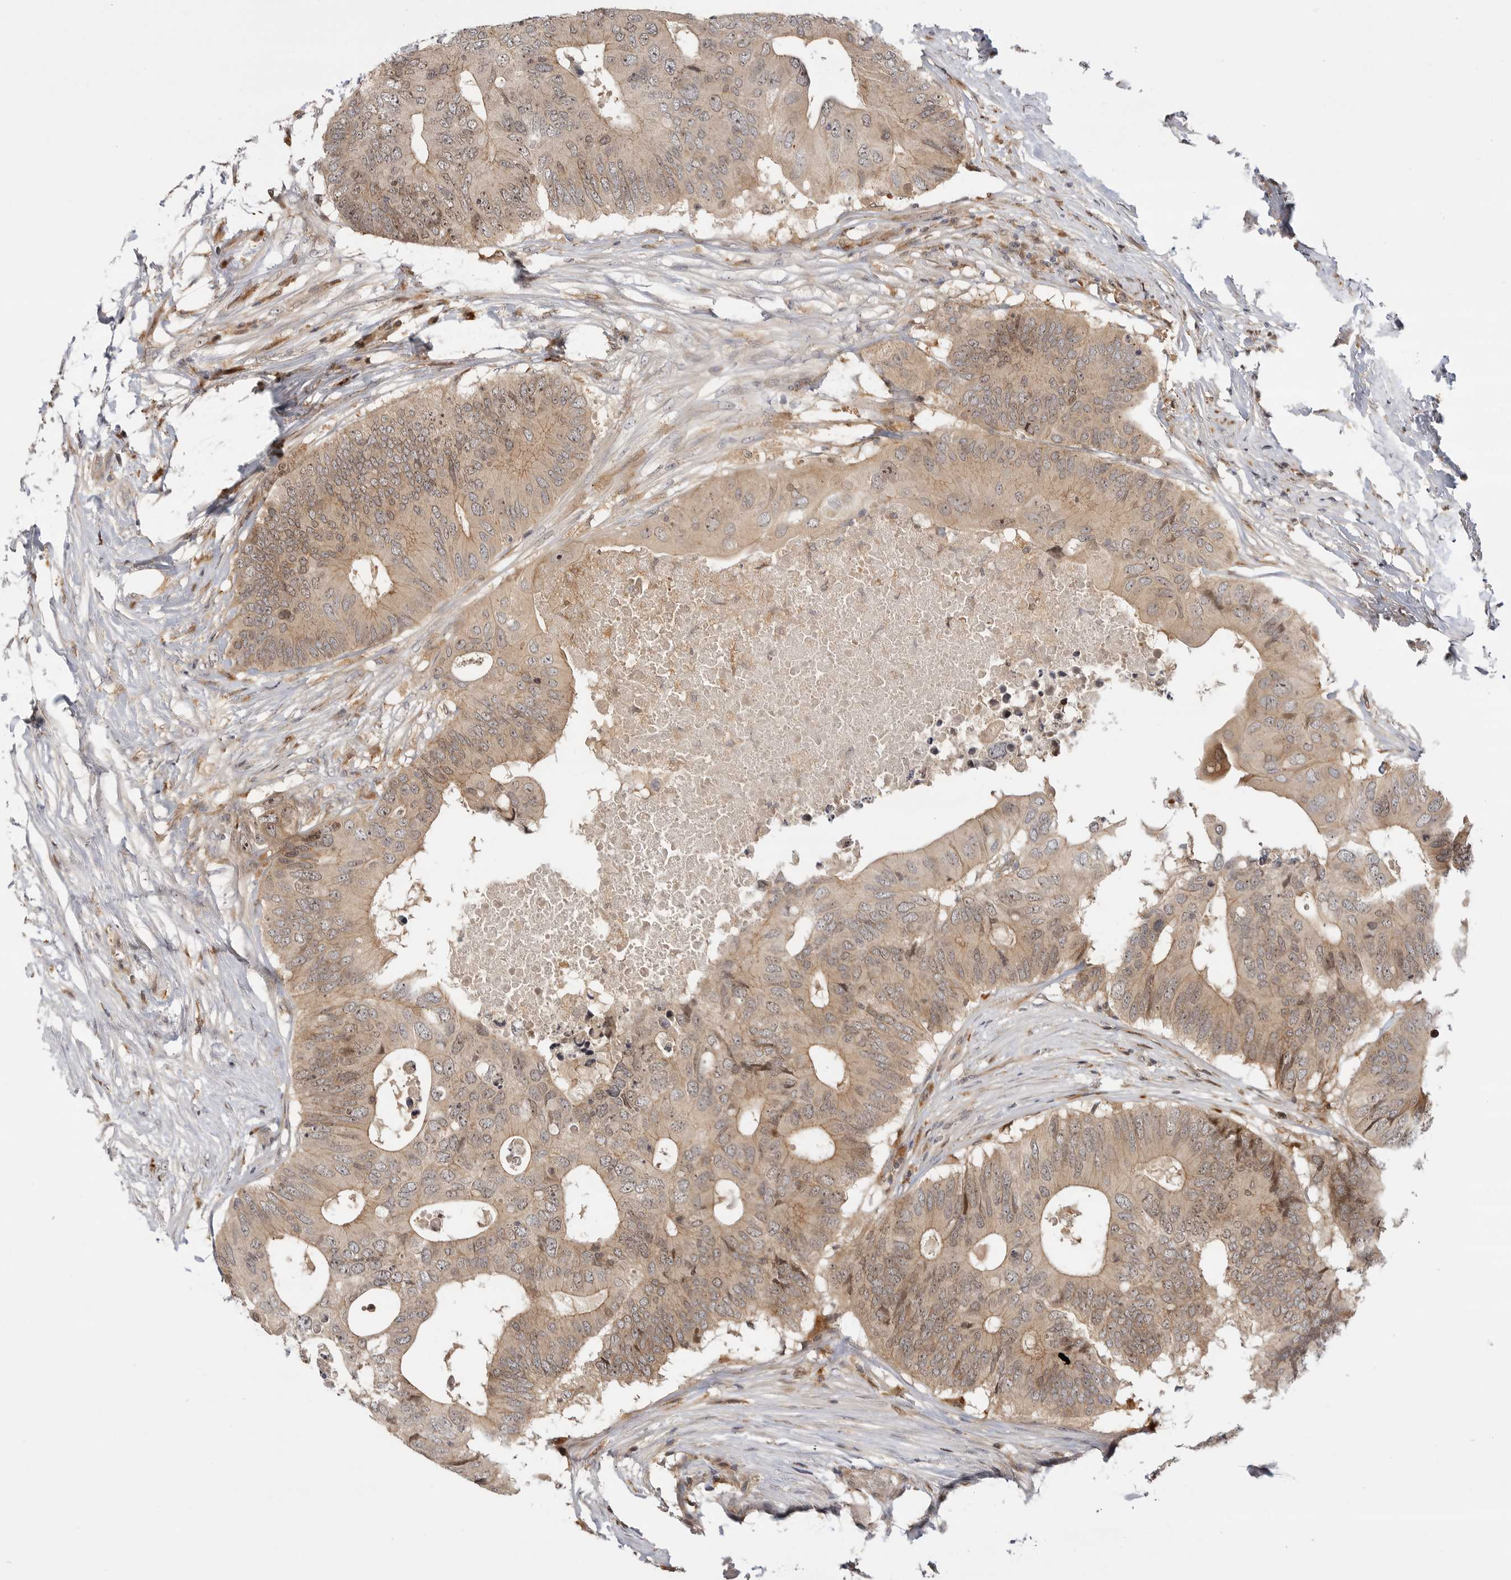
{"staining": {"intensity": "moderate", "quantity": ">75%", "location": "cytoplasmic/membranous,nuclear"}, "tissue": "colorectal cancer", "cell_type": "Tumor cells", "image_type": "cancer", "snomed": [{"axis": "morphology", "description": "Adenocarcinoma, NOS"}, {"axis": "topography", "description": "Colon"}], "caption": "An image showing moderate cytoplasmic/membranous and nuclear expression in approximately >75% of tumor cells in adenocarcinoma (colorectal), as visualized by brown immunohistochemical staining.", "gene": "CSNK1G3", "patient": {"sex": "male", "age": 71}}